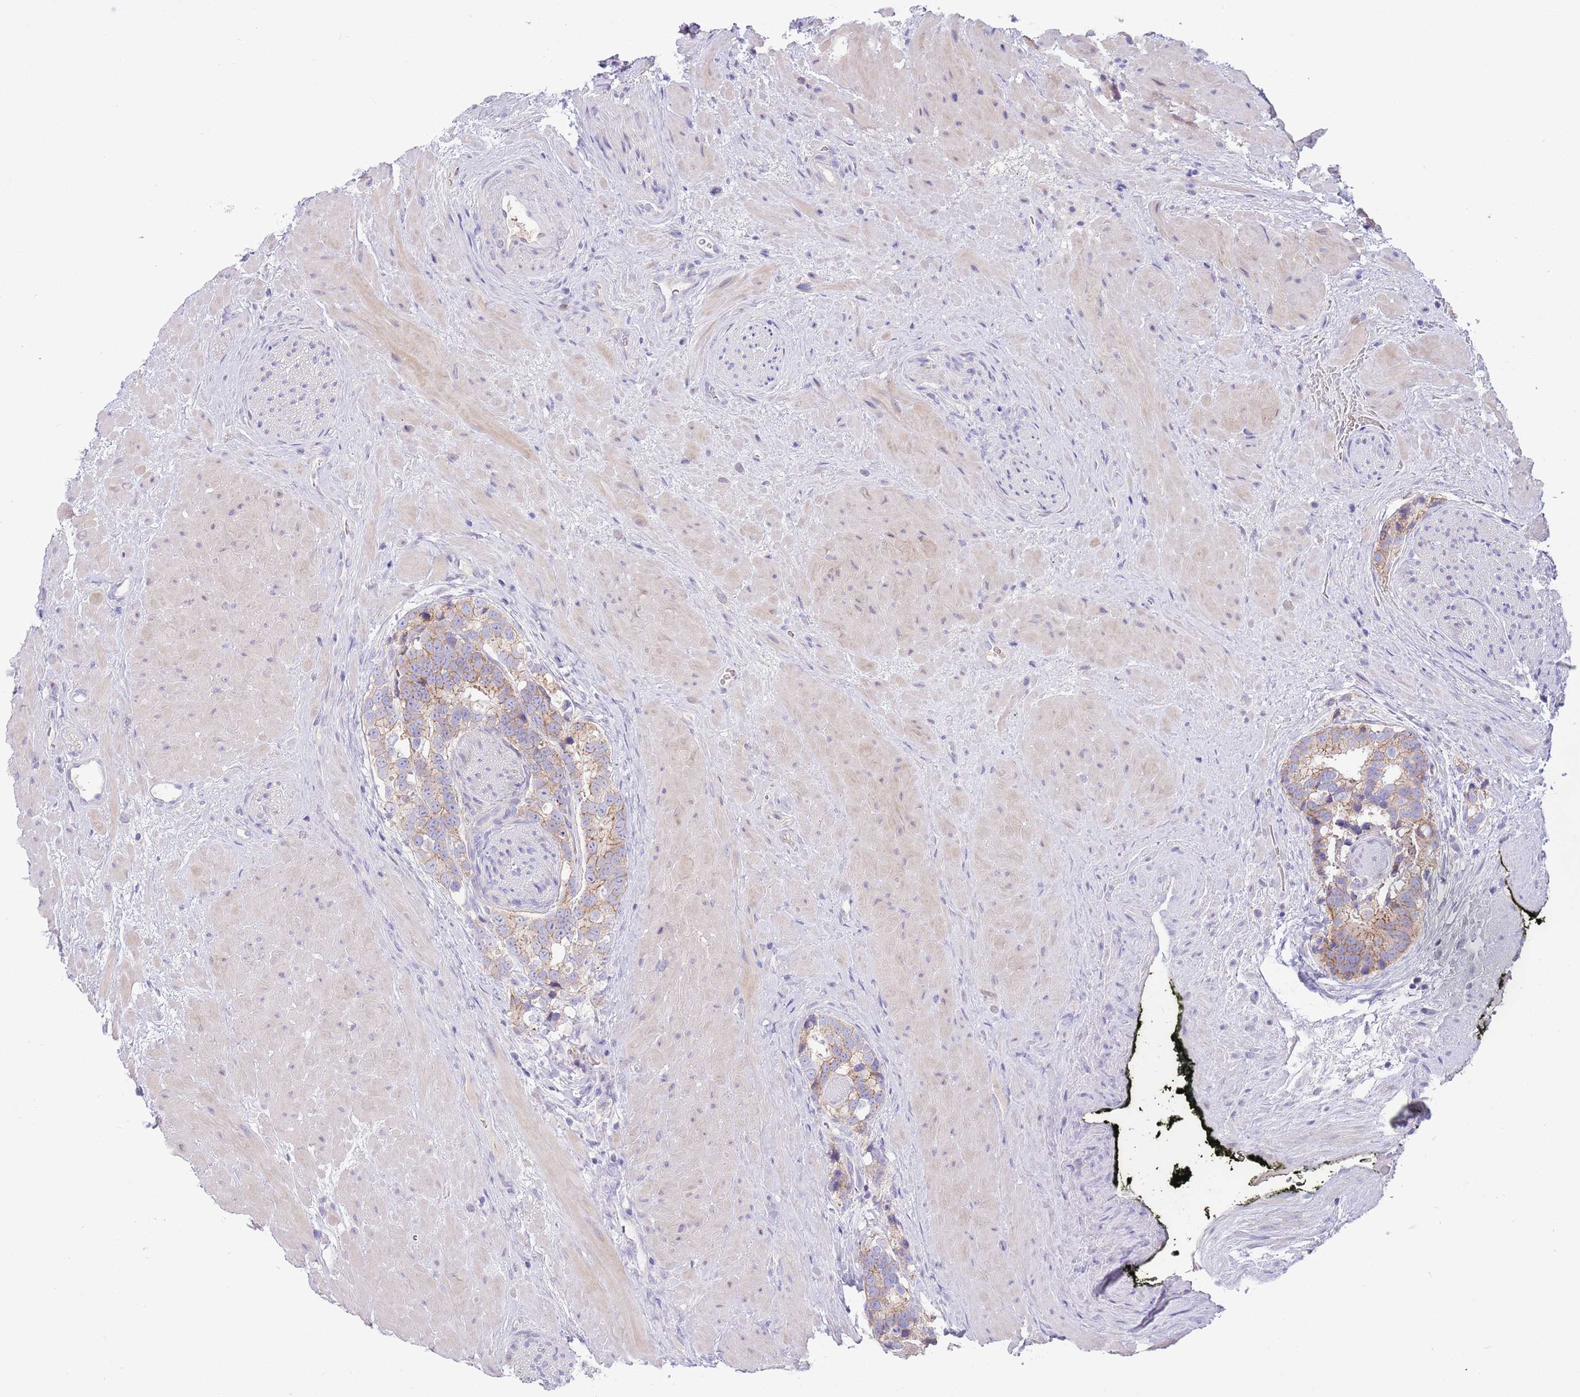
{"staining": {"intensity": "moderate", "quantity": ">75%", "location": "cytoplasmic/membranous"}, "tissue": "prostate cancer", "cell_type": "Tumor cells", "image_type": "cancer", "snomed": [{"axis": "morphology", "description": "Adenocarcinoma, High grade"}, {"axis": "topography", "description": "Prostate"}], "caption": "Protein expression analysis of prostate cancer demonstrates moderate cytoplasmic/membranous staining in about >75% of tumor cells.", "gene": "DDHD1", "patient": {"sex": "male", "age": 74}}